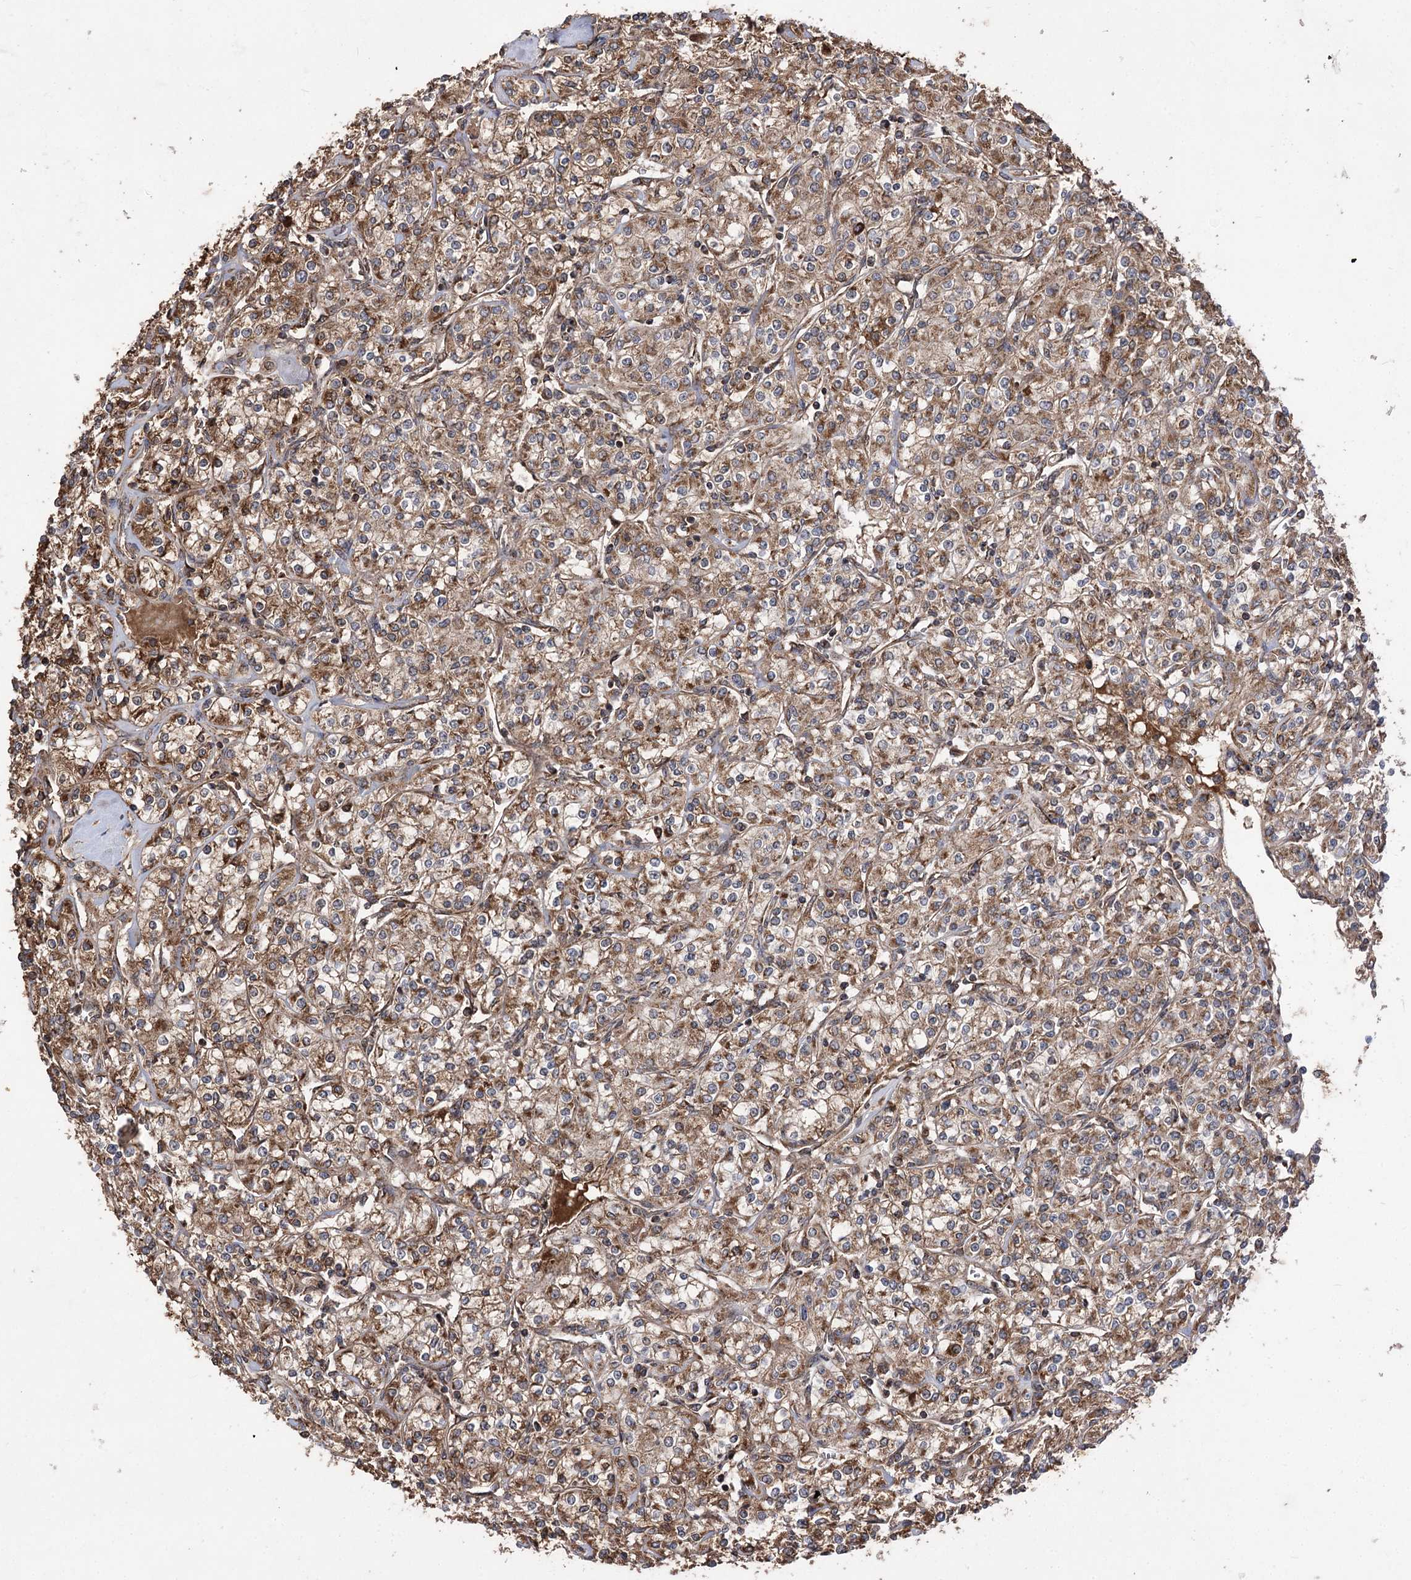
{"staining": {"intensity": "strong", "quantity": ">75%", "location": "cytoplasmic/membranous"}, "tissue": "renal cancer", "cell_type": "Tumor cells", "image_type": "cancer", "snomed": [{"axis": "morphology", "description": "Adenocarcinoma, NOS"}, {"axis": "topography", "description": "Kidney"}], "caption": "Strong cytoplasmic/membranous positivity is identified in approximately >75% of tumor cells in renal adenocarcinoma.", "gene": "RASSF3", "patient": {"sex": "male", "age": 77}}